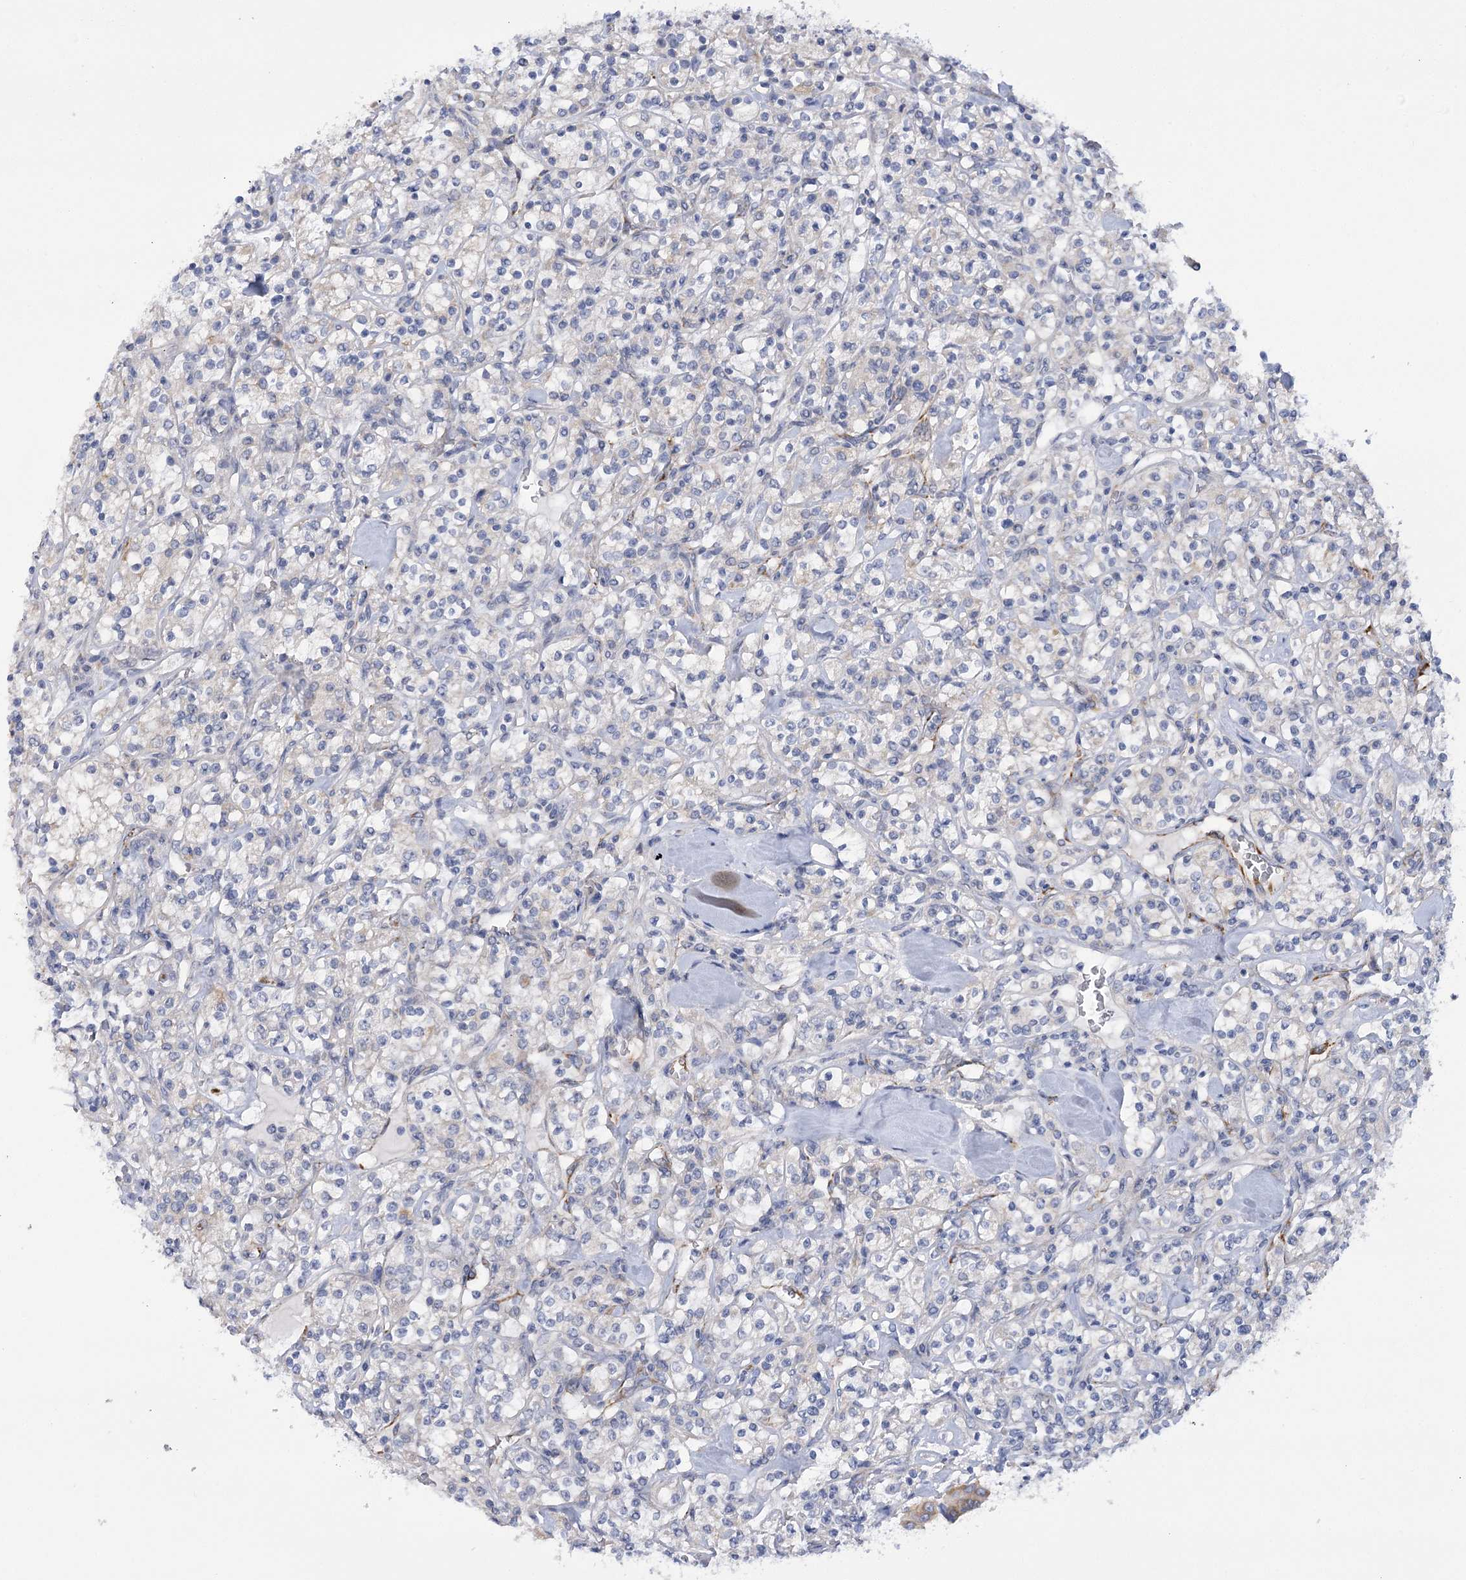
{"staining": {"intensity": "negative", "quantity": "none", "location": "none"}, "tissue": "renal cancer", "cell_type": "Tumor cells", "image_type": "cancer", "snomed": [{"axis": "morphology", "description": "Adenocarcinoma, NOS"}, {"axis": "topography", "description": "Kidney"}], "caption": "High magnification brightfield microscopy of adenocarcinoma (renal) stained with DAB (brown) and counterstained with hematoxylin (blue): tumor cells show no significant positivity.", "gene": "DCUN1D1", "patient": {"sex": "male", "age": 77}}